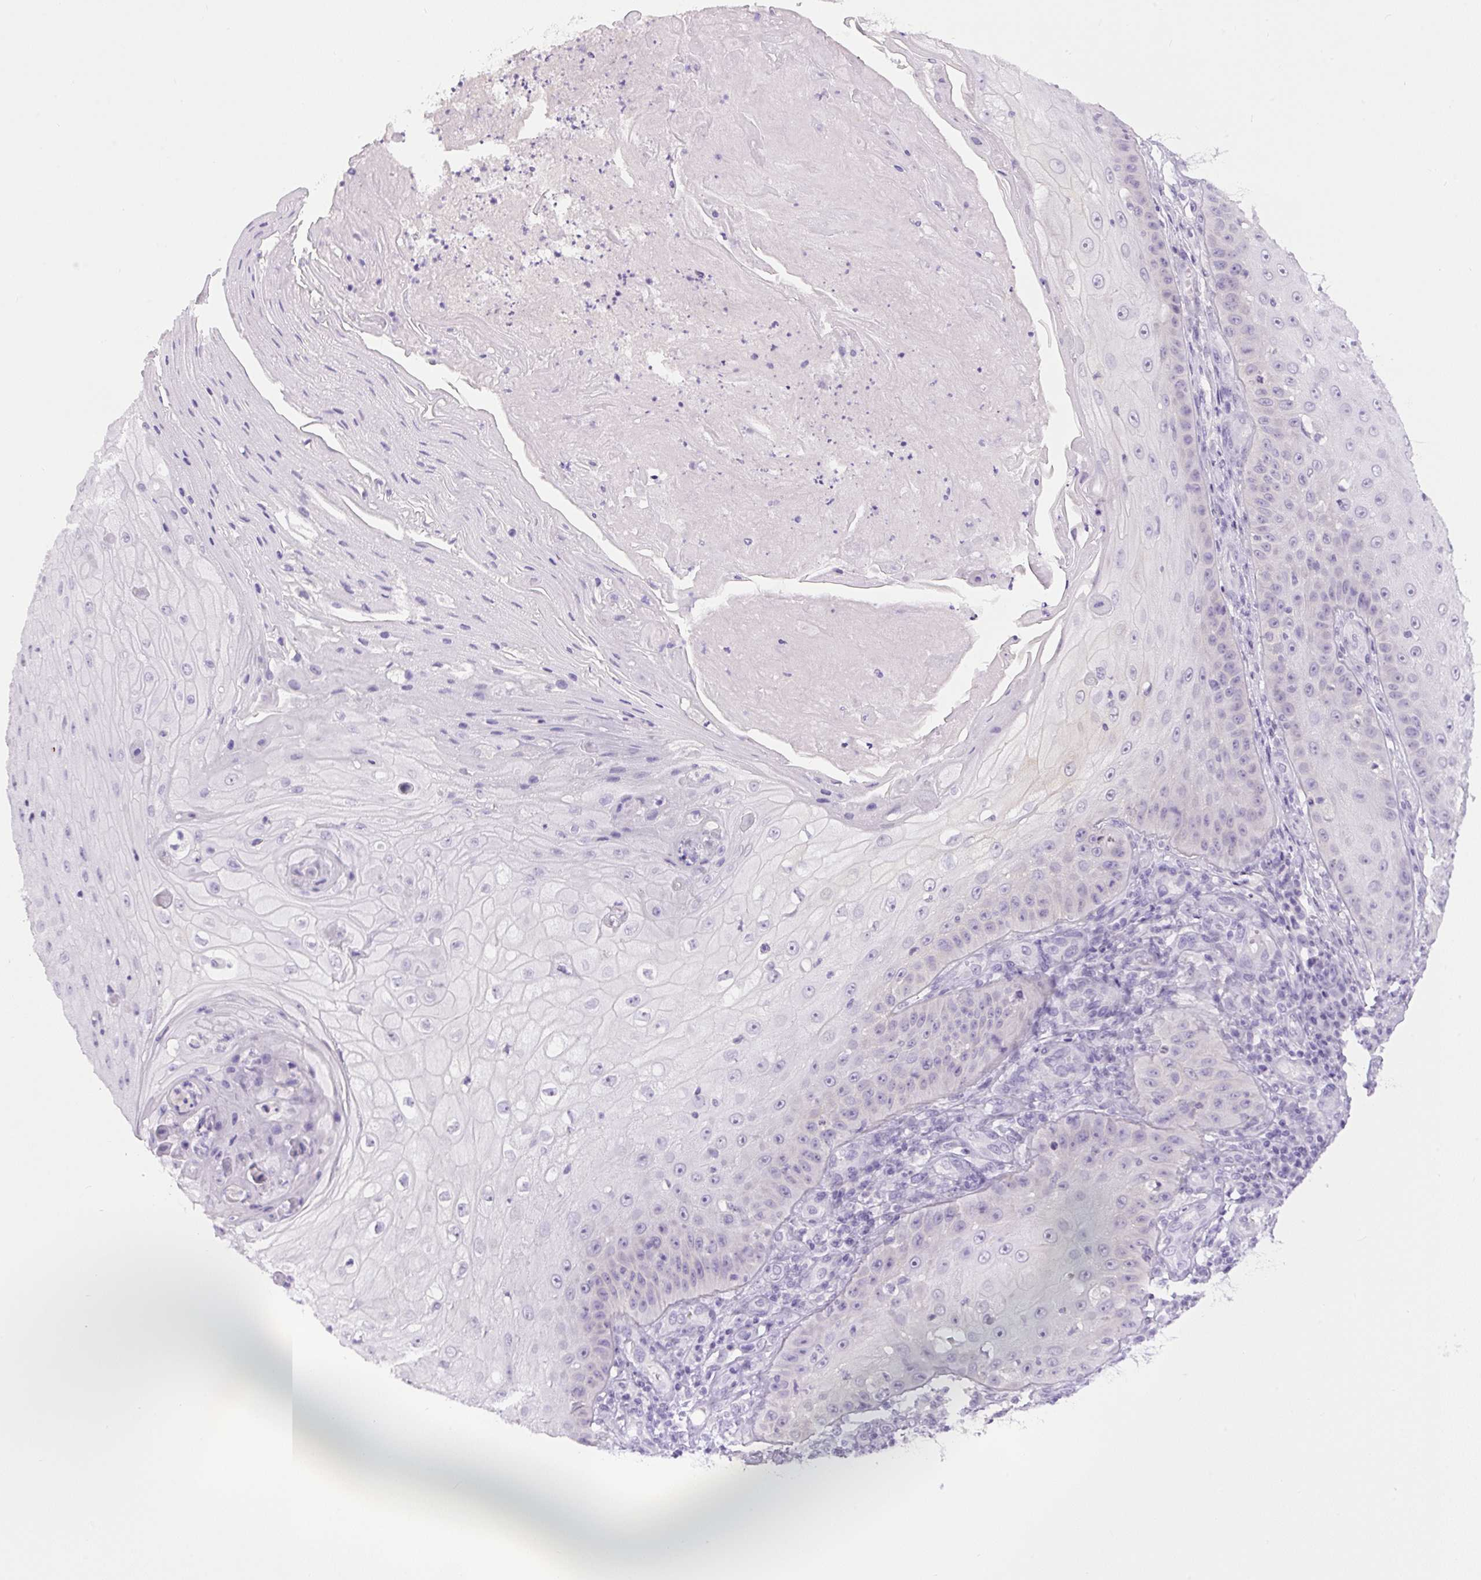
{"staining": {"intensity": "negative", "quantity": "none", "location": "none"}, "tissue": "skin cancer", "cell_type": "Tumor cells", "image_type": "cancer", "snomed": [{"axis": "morphology", "description": "Squamous cell carcinoma, NOS"}, {"axis": "topography", "description": "Skin"}], "caption": "A photomicrograph of human skin squamous cell carcinoma is negative for staining in tumor cells.", "gene": "COL9A2", "patient": {"sex": "male", "age": 70}}